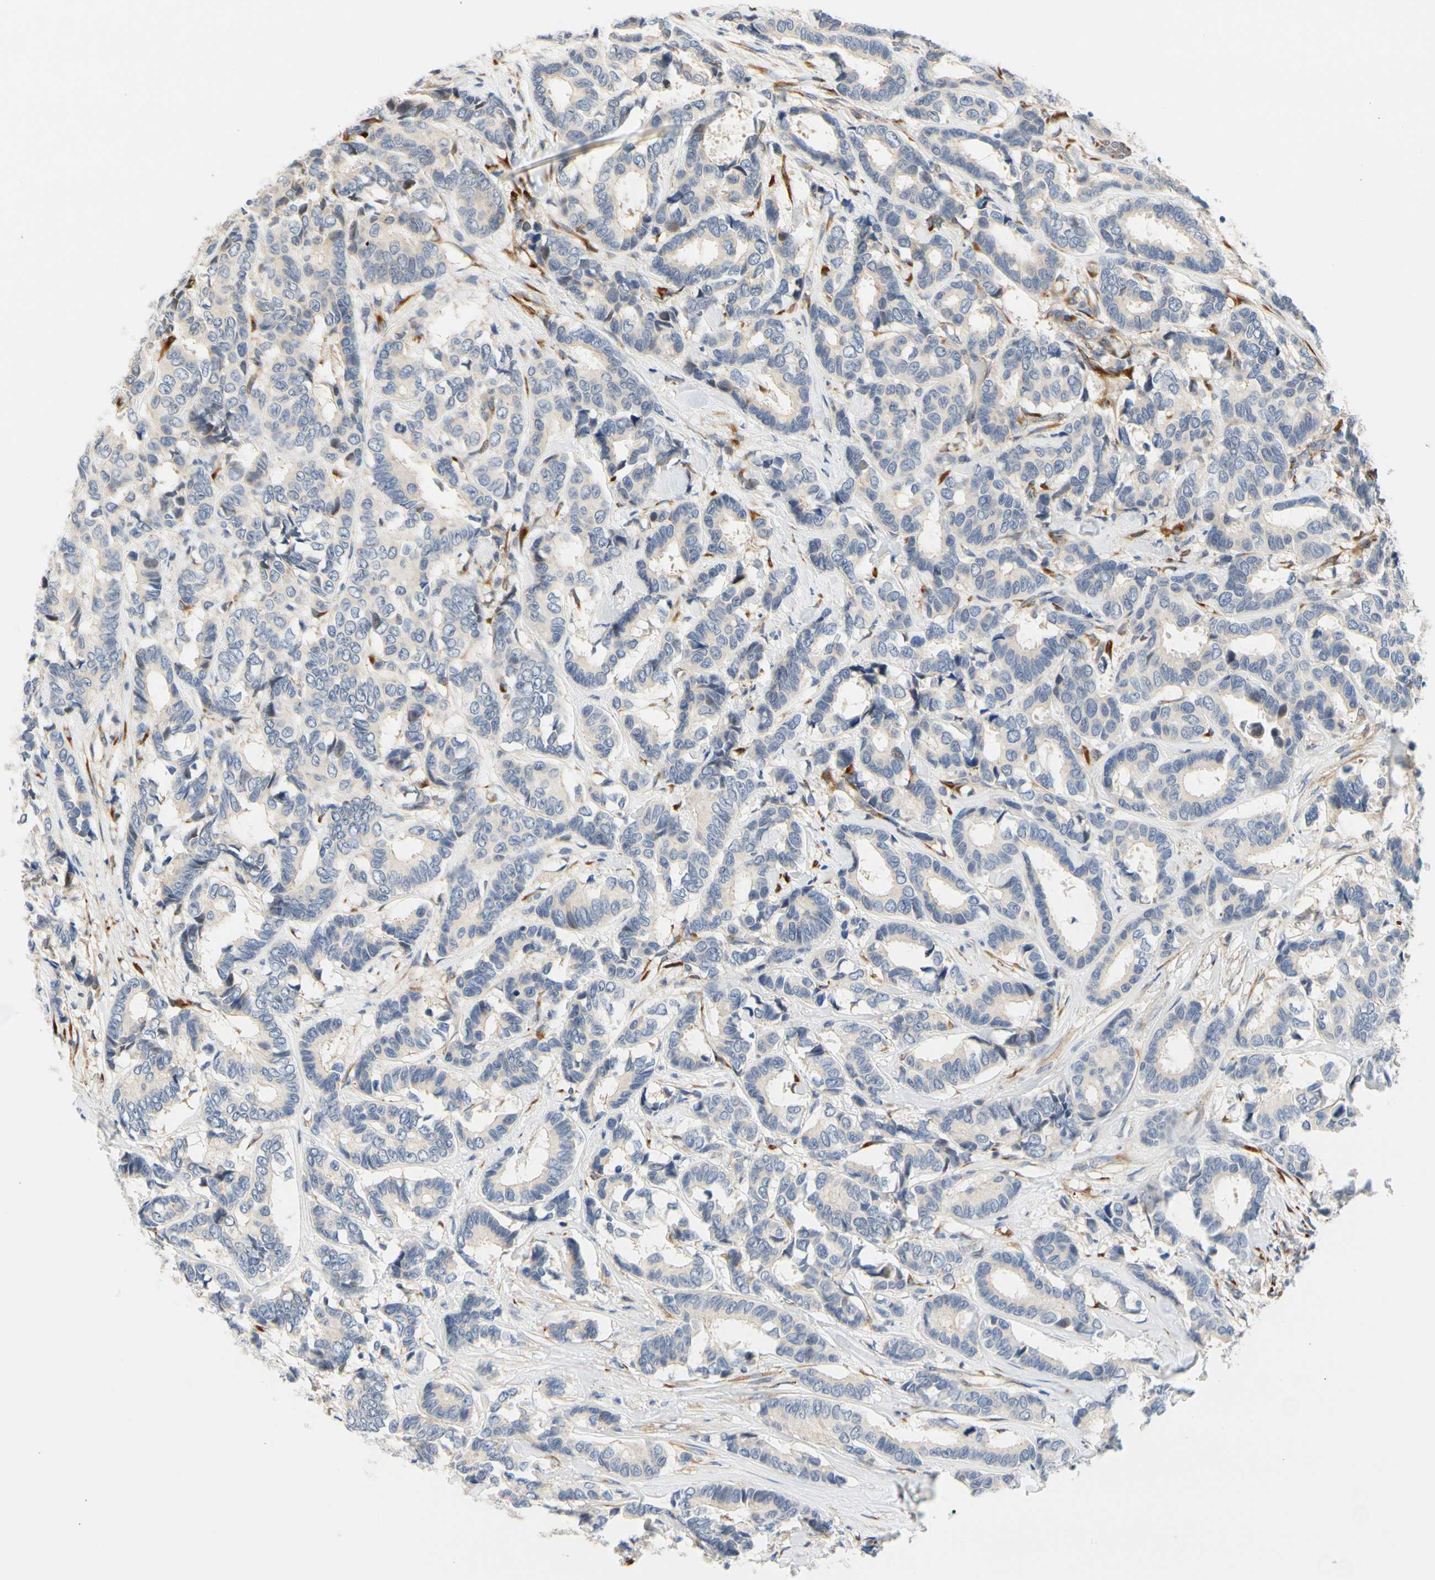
{"staining": {"intensity": "negative", "quantity": "none", "location": "none"}, "tissue": "breast cancer", "cell_type": "Tumor cells", "image_type": "cancer", "snomed": [{"axis": "morphology", "description": "Duct carcinoma"}, {"axis": "topography", "description": "Breast"}], "caption": "The histopathology image displays no staining of tumor cells in breast intraductal carcinoma.", "gene": "ZNF236", "patient": {"sex": "female", "age": 87}}